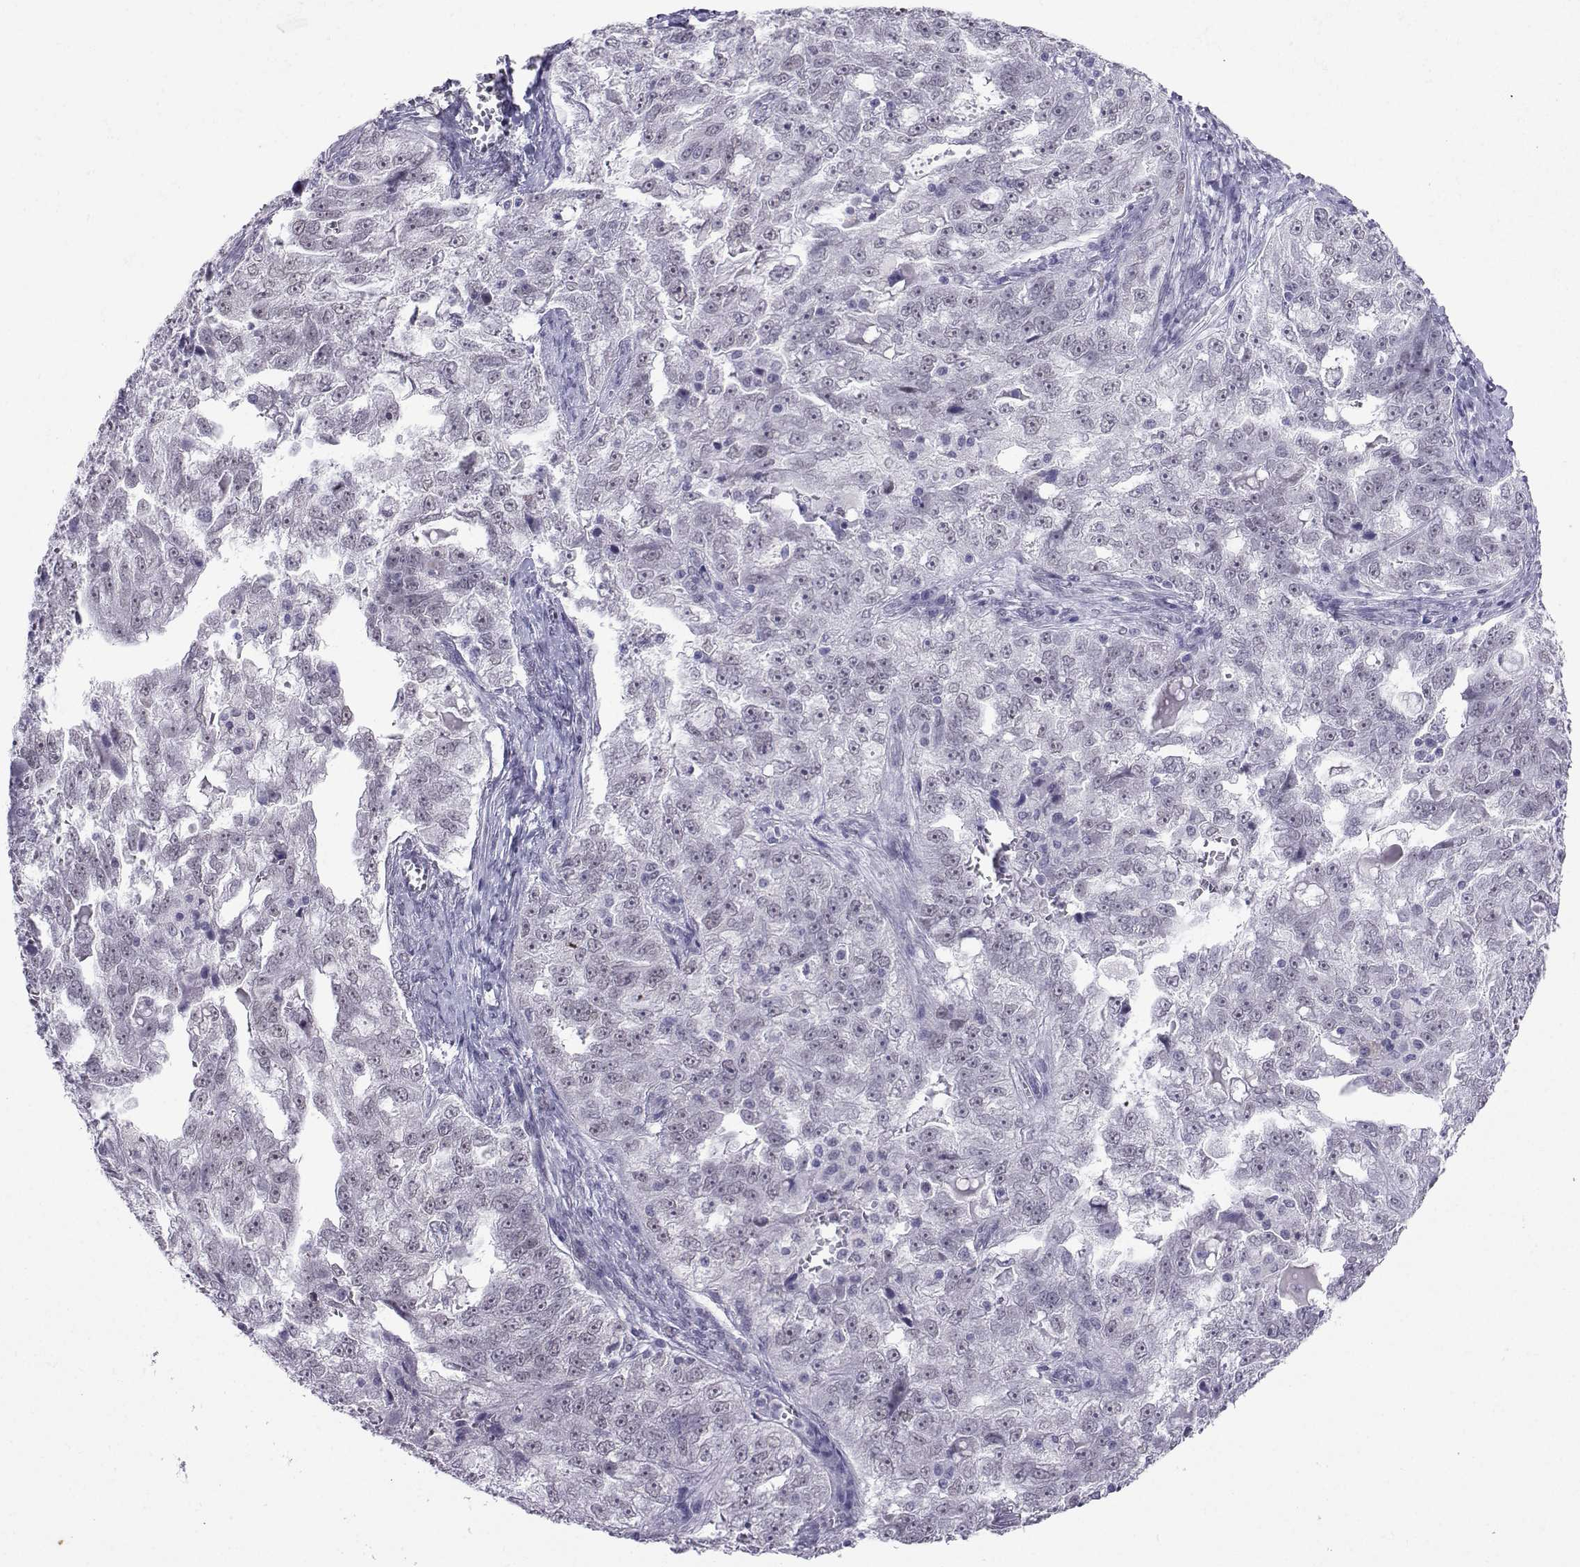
{"staining": {"intensity": "negative", "quantity": "none", "location": "none"}, "tissue": "ovarian cancer", "cell_type": "Tumor cells", "image_type": "cancer", "snomed": [{"axis": "morphology", "description": "Cystadenocarcinoma, serous, NOS"}, {"axis": "topography", "description": "Ovary"}], "caption": "This is an immunohistochemistry histopathology image of human ovarian cancer. There is no staining in tumor cells.", "gene": "LORICRIN", "patient": {"sex": "female", "age": 51}}